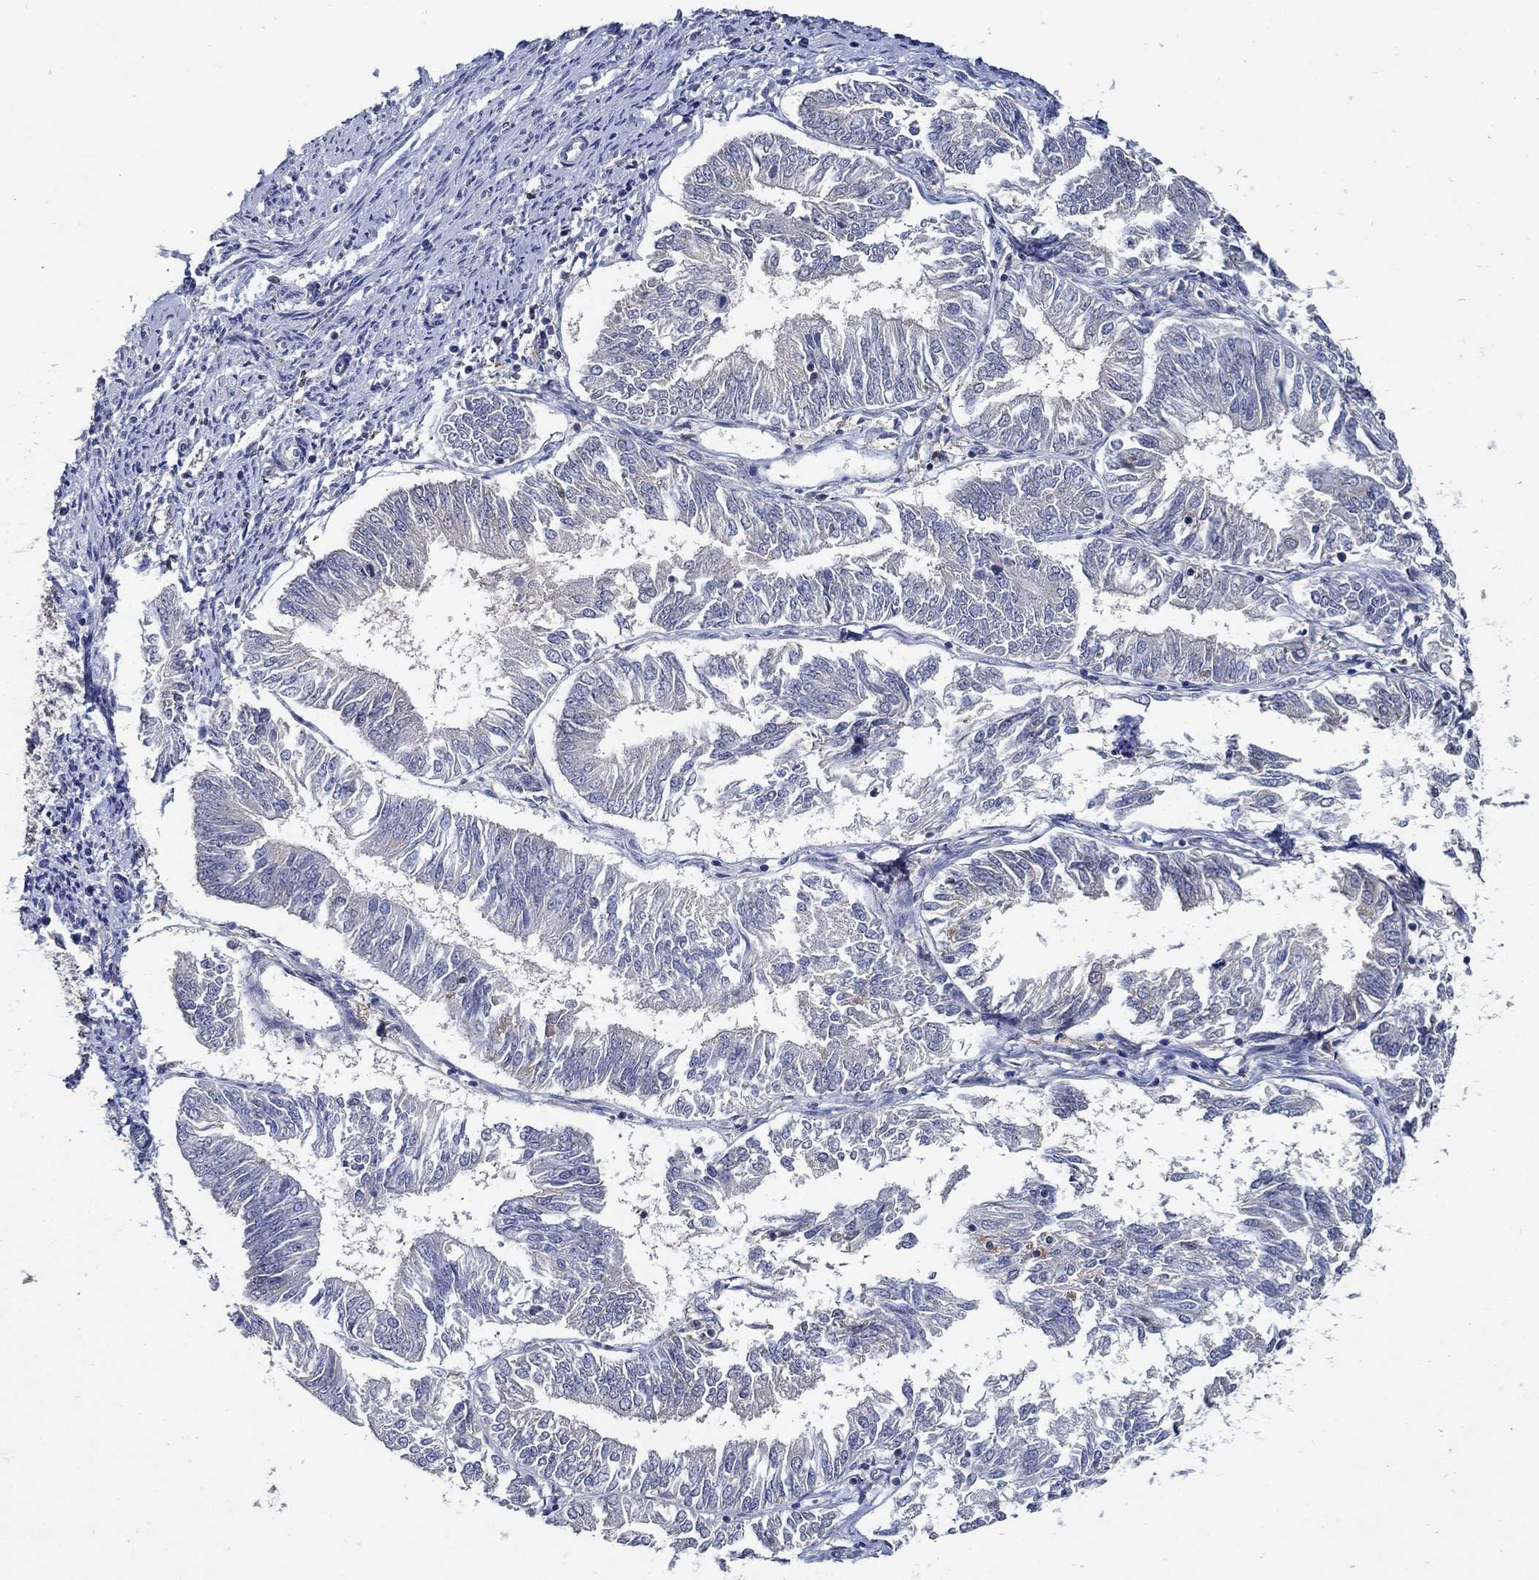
{"staining": {"intensity": "negative", "quantity": "none", "location": "none"}, "tissue": "endometrial cancer", "cell_type": "Tumor cells", "image_type": "cancer", "snomed": [{"axis": "morphology", "description": "Adenocarcinoma, NOS"}, {"axis": "topography", "description": "Endometrium"}], "caption": "High magnification brightfield microscopy of endometrial adenocarcinoma stained with DAB (brown) and counterstained with hematoxylin (blue): tumor cells show no significant positivity.", "gene": "MTHFR", "patient": {"sex": "female", "age": 58}}